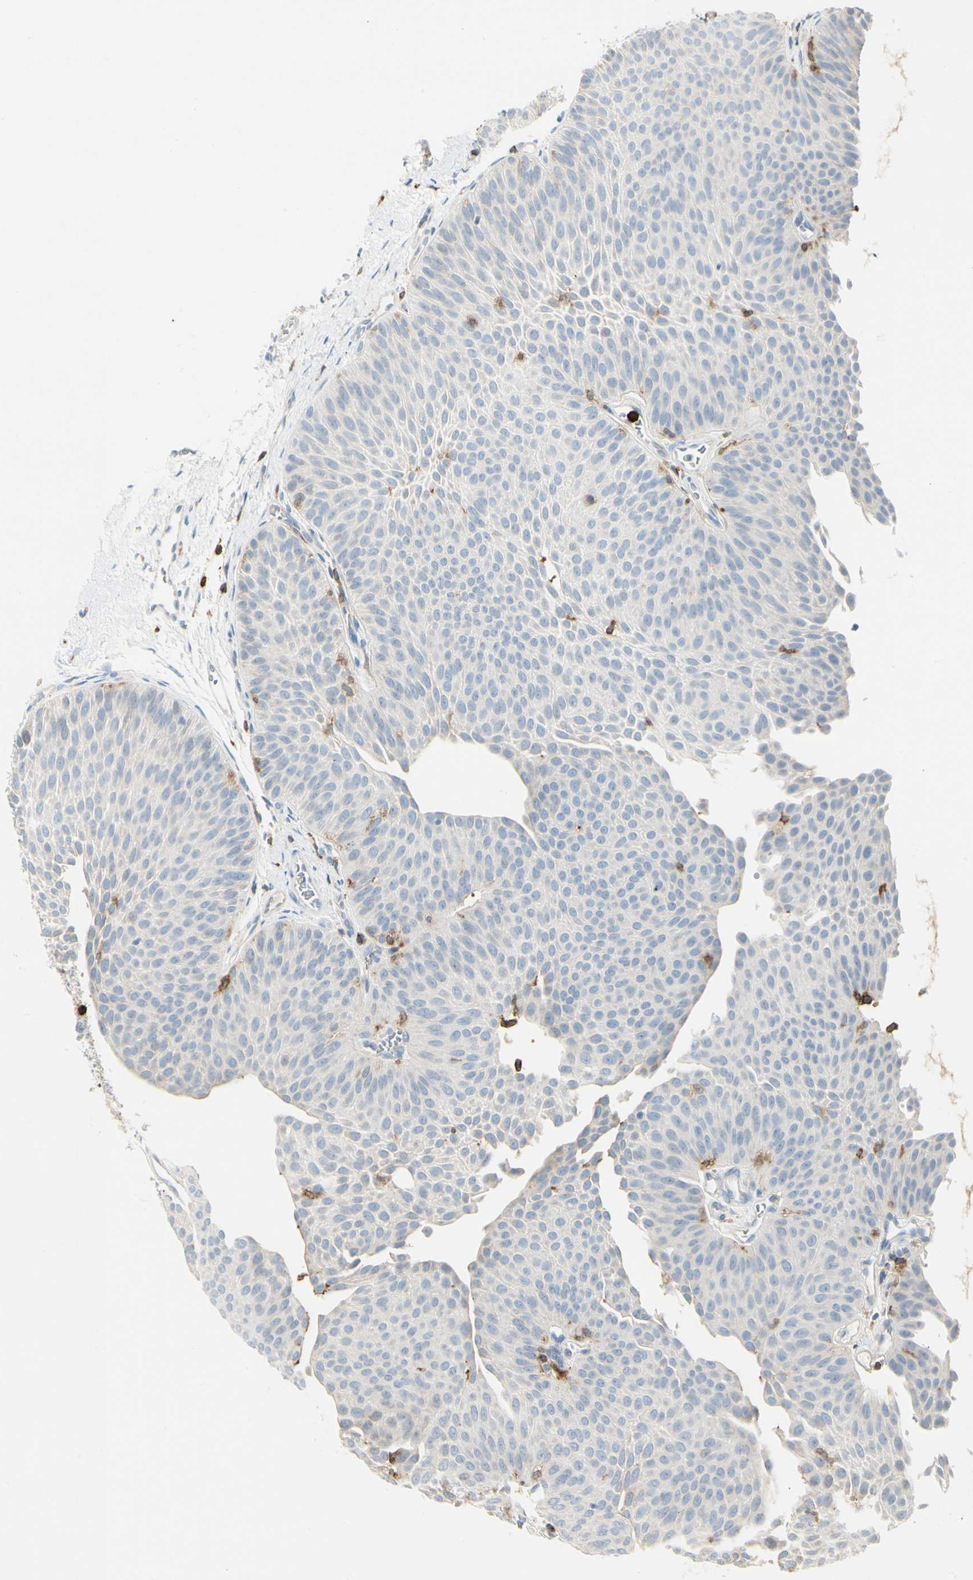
{"staining": {"intensity": "negative", "quantity": "none", "location": "none"}, "tissue": "urothelial cancer", "cell_type": "Tumor cells", "image_type": "cancer", "snomed": [{"axis": "morphology", "description": "Urothelial carcinoma, Low grade"}, {"axis": "topography", "description": "Urinary bladder"}], "caption": "IHC image of urothelial carcinoma (low-grade) stained for a protein (brown), which demonstrates no positivity in tumor cells.", "gene": "ITGB2", "patient": {"sex": "female", "age": 60}}